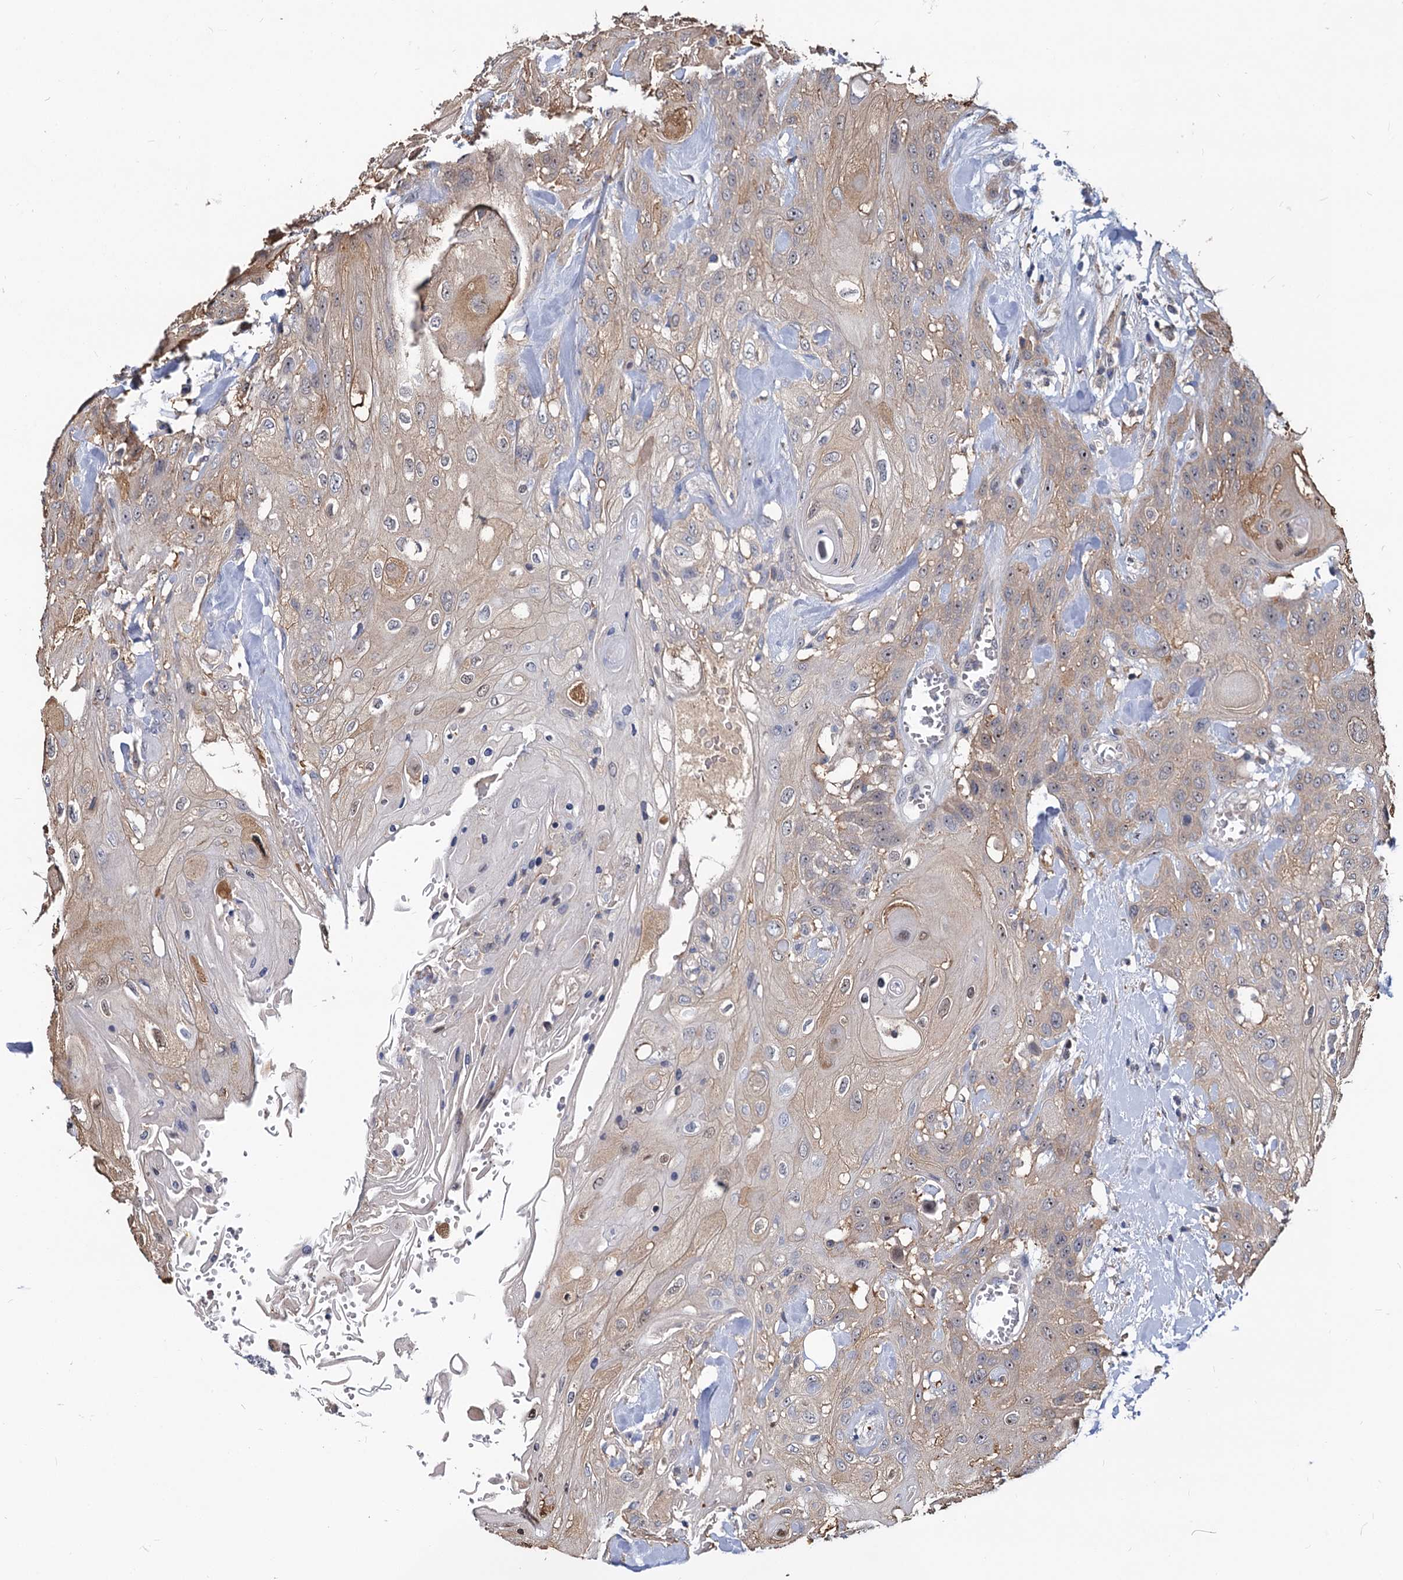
{"staining": {"intensity": "weak", "quantity": "25%-75%", "location": "cytoplasmic/membranous,nuclear"}, "tissue": "head and neck cancer", "cell_type": "Tumor cells", "image_type": "cancer", "snomed": [{"axis": "morphology", "description": "Squamous cell carcinoma, NOS"}, {"axis": "topography", "description": "Head-Neck"}], "caption": "Immunohistochemistry (IHC) photomicrograph of neoplastic tissue: head and neck cancer stained using immunohistochemistry (IHC) exhibits low levels of weak protein expression localized specifically in the cytoplasmic/membranous and nuclear of tumor cells, appearing as a cytoplasmic/membranous and nuclear brown color.", "gene": "SNX15", "patient": {"sex": "female", "age": 43}}